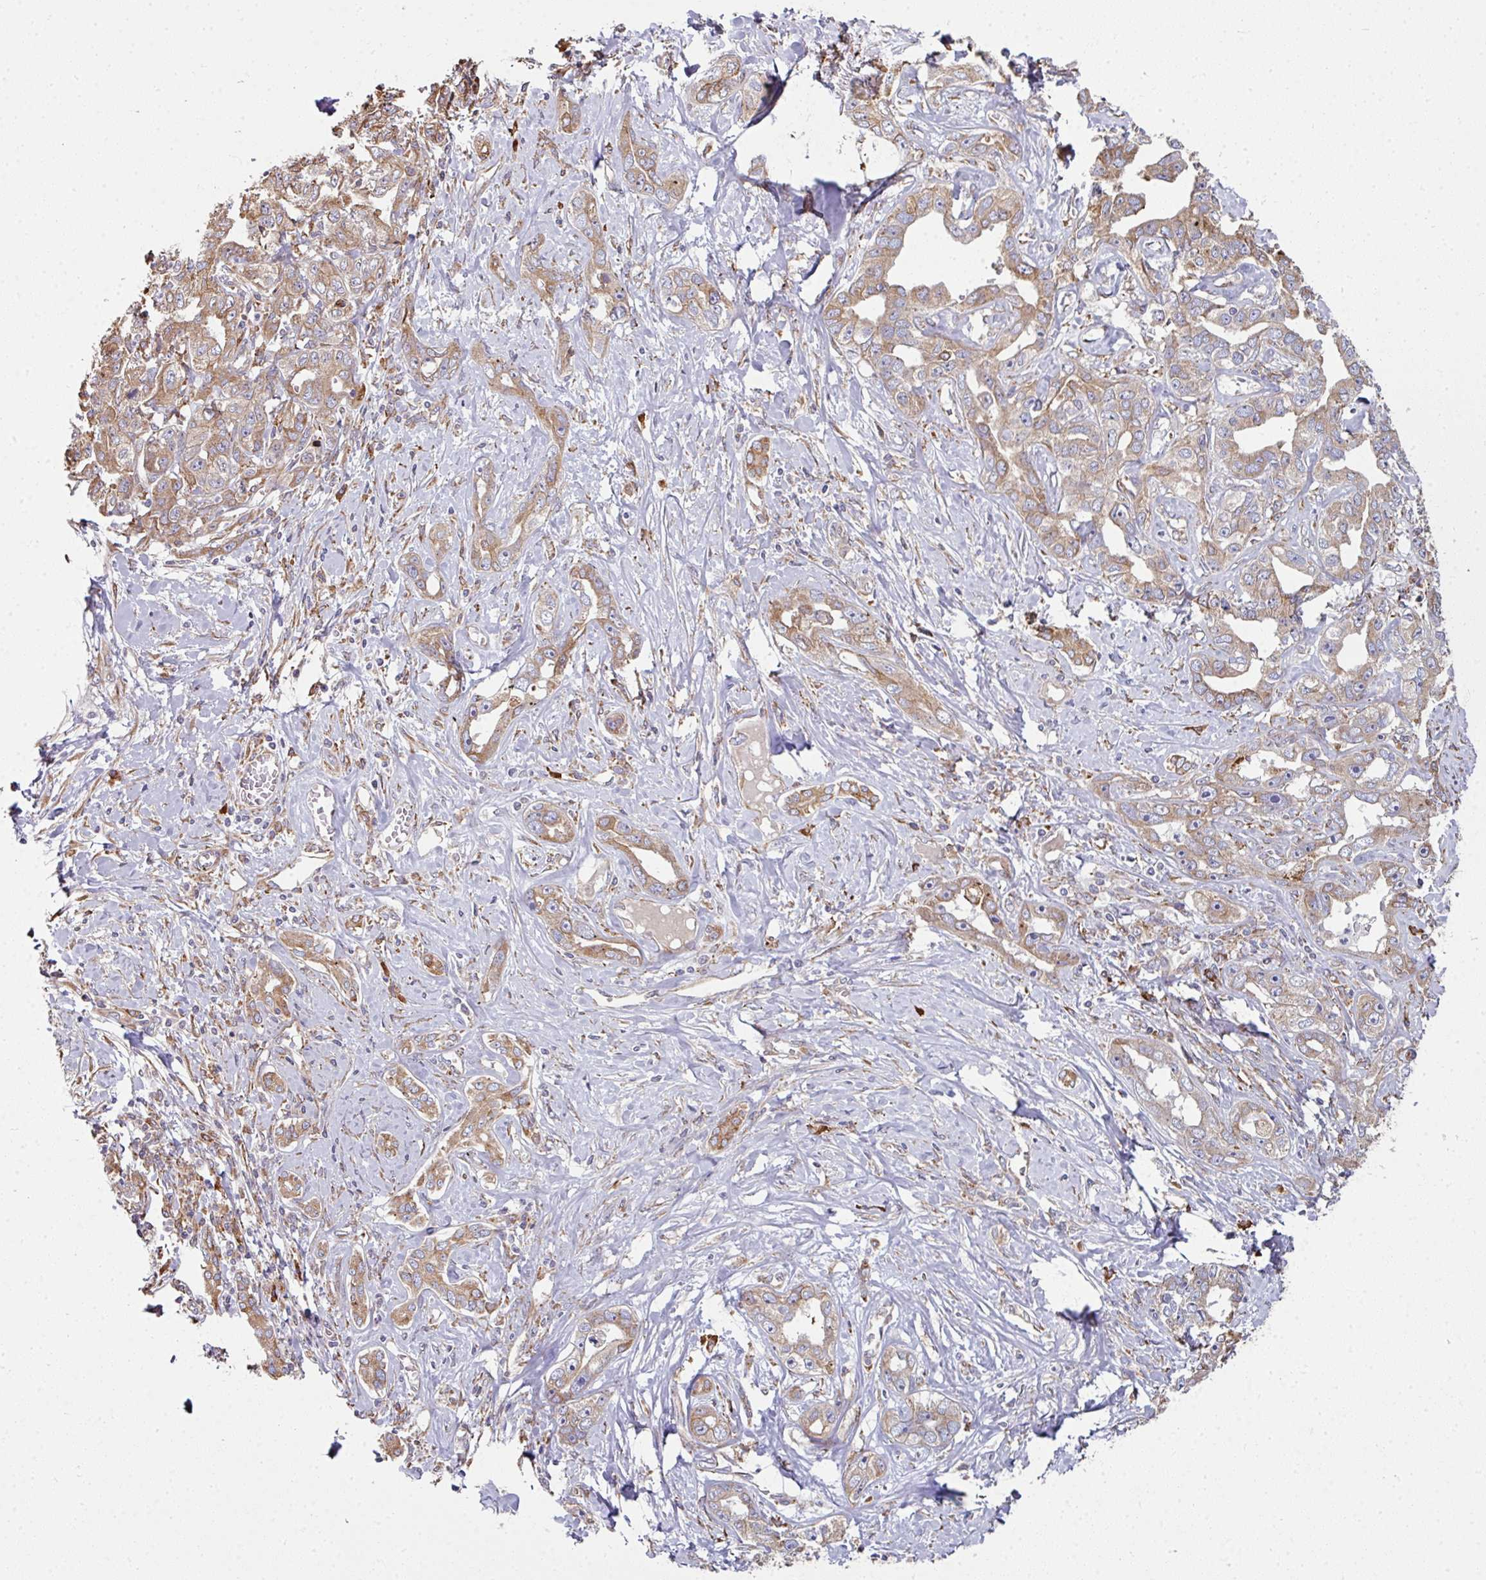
{"staining": {"intensity": "moderate", "quantity": ">75%", "location": "cytoplasmic/membranous"}, "tissue": "liver cancer", "cell_type": "Tumor cells", "image_type": "cancer", "snomed": [{"axis": "morphology", "description": "Cholangiocarcinoma"}, {"axis": "topography", "description": "Liver"}], "caption": "This is an image of immunohistochemistry staining of liver cancer, which shows moderate positivity in the cytoplasmic/membranous of tumor cells.", "gene": "FAT4", "patient": {"sex": "male", "age": 59}}